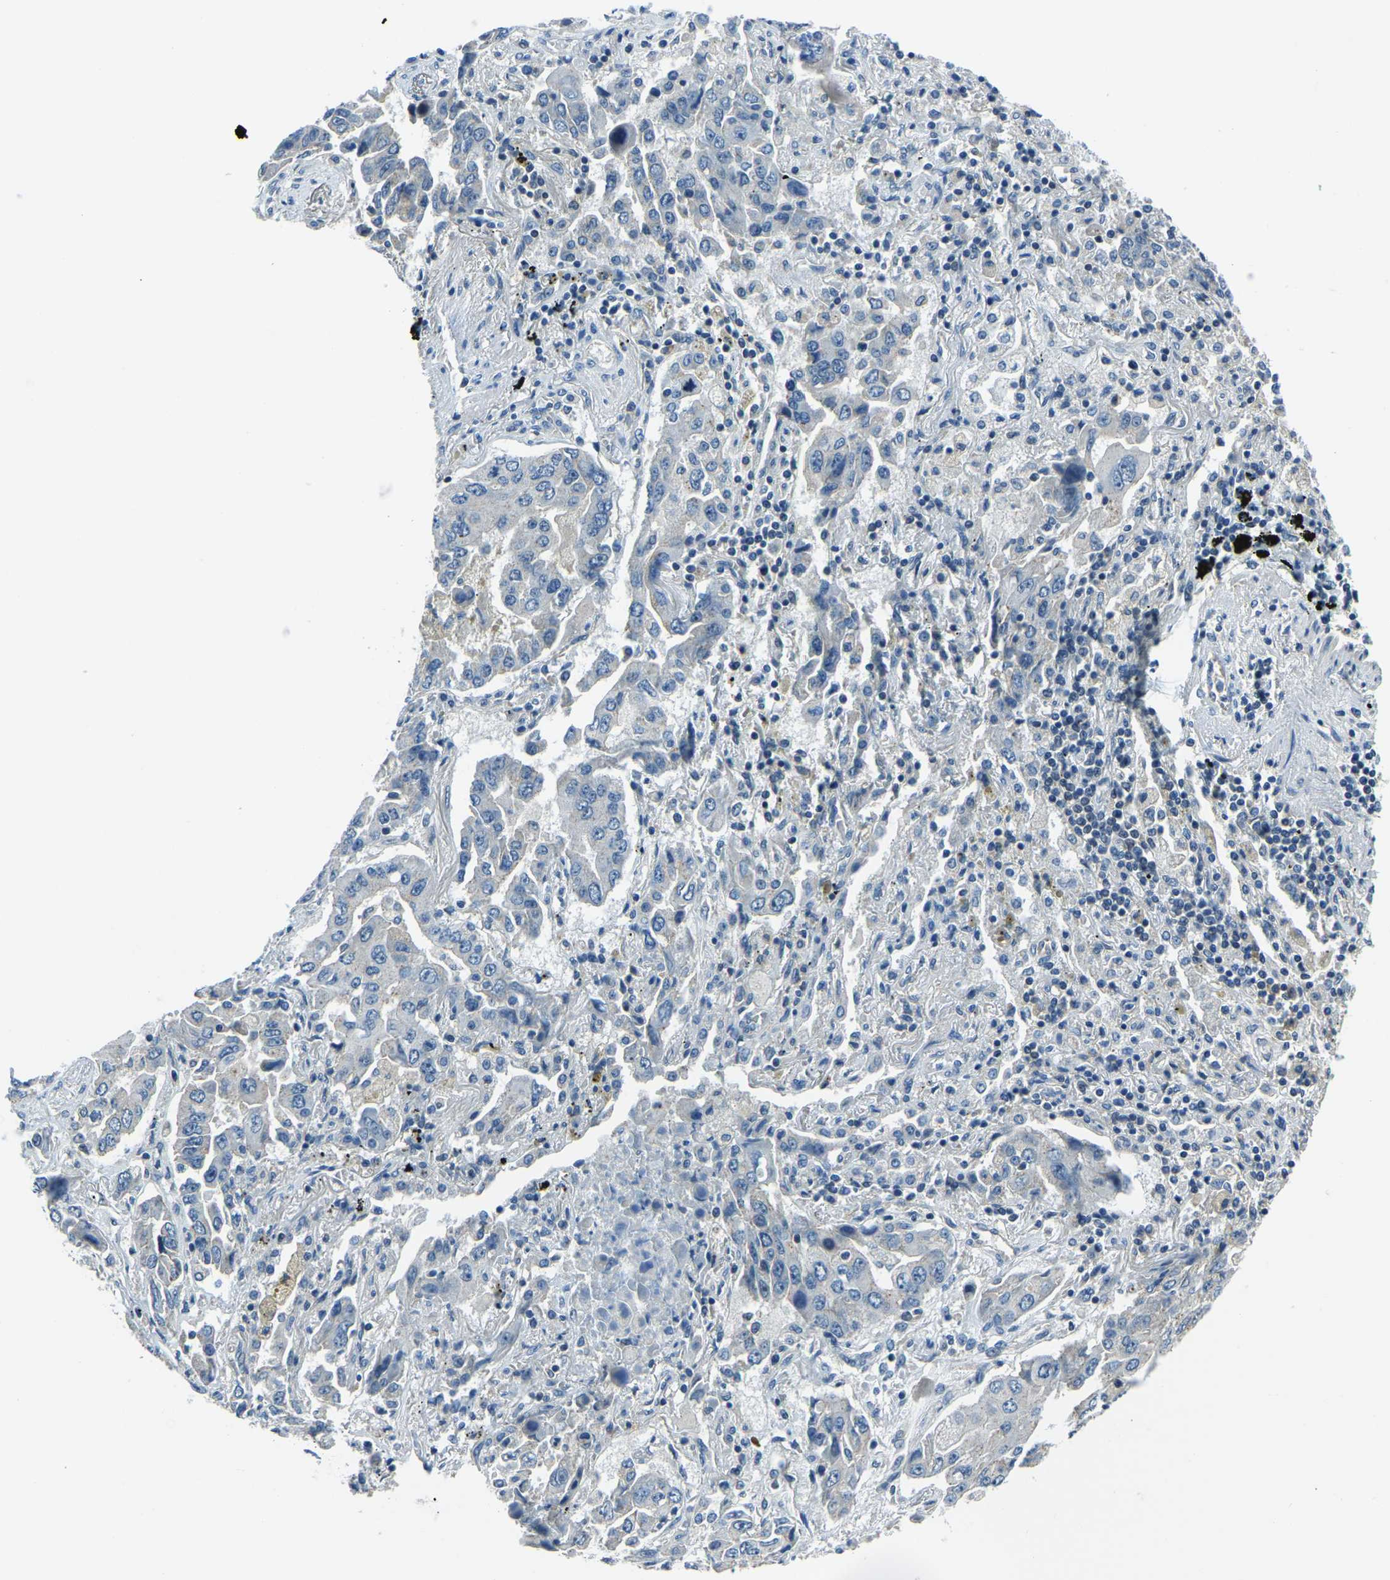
{"staining": {"intensity": "negative", "quantity": "none", "location": "none"}, "tissue": "lung cancer", "cell_type": "Tumor cells", "image_type": "cancer", "snomed": [{"axis": "morphology", "description": "Adenocarcinoma, NOS"}, {"axis": "topography", "description": "Lung"}], "caption": "Tumor cells show no significant expression in lung cancer.", "gene": "RRP1", "patient": {"sex": "female", "age": 65}}